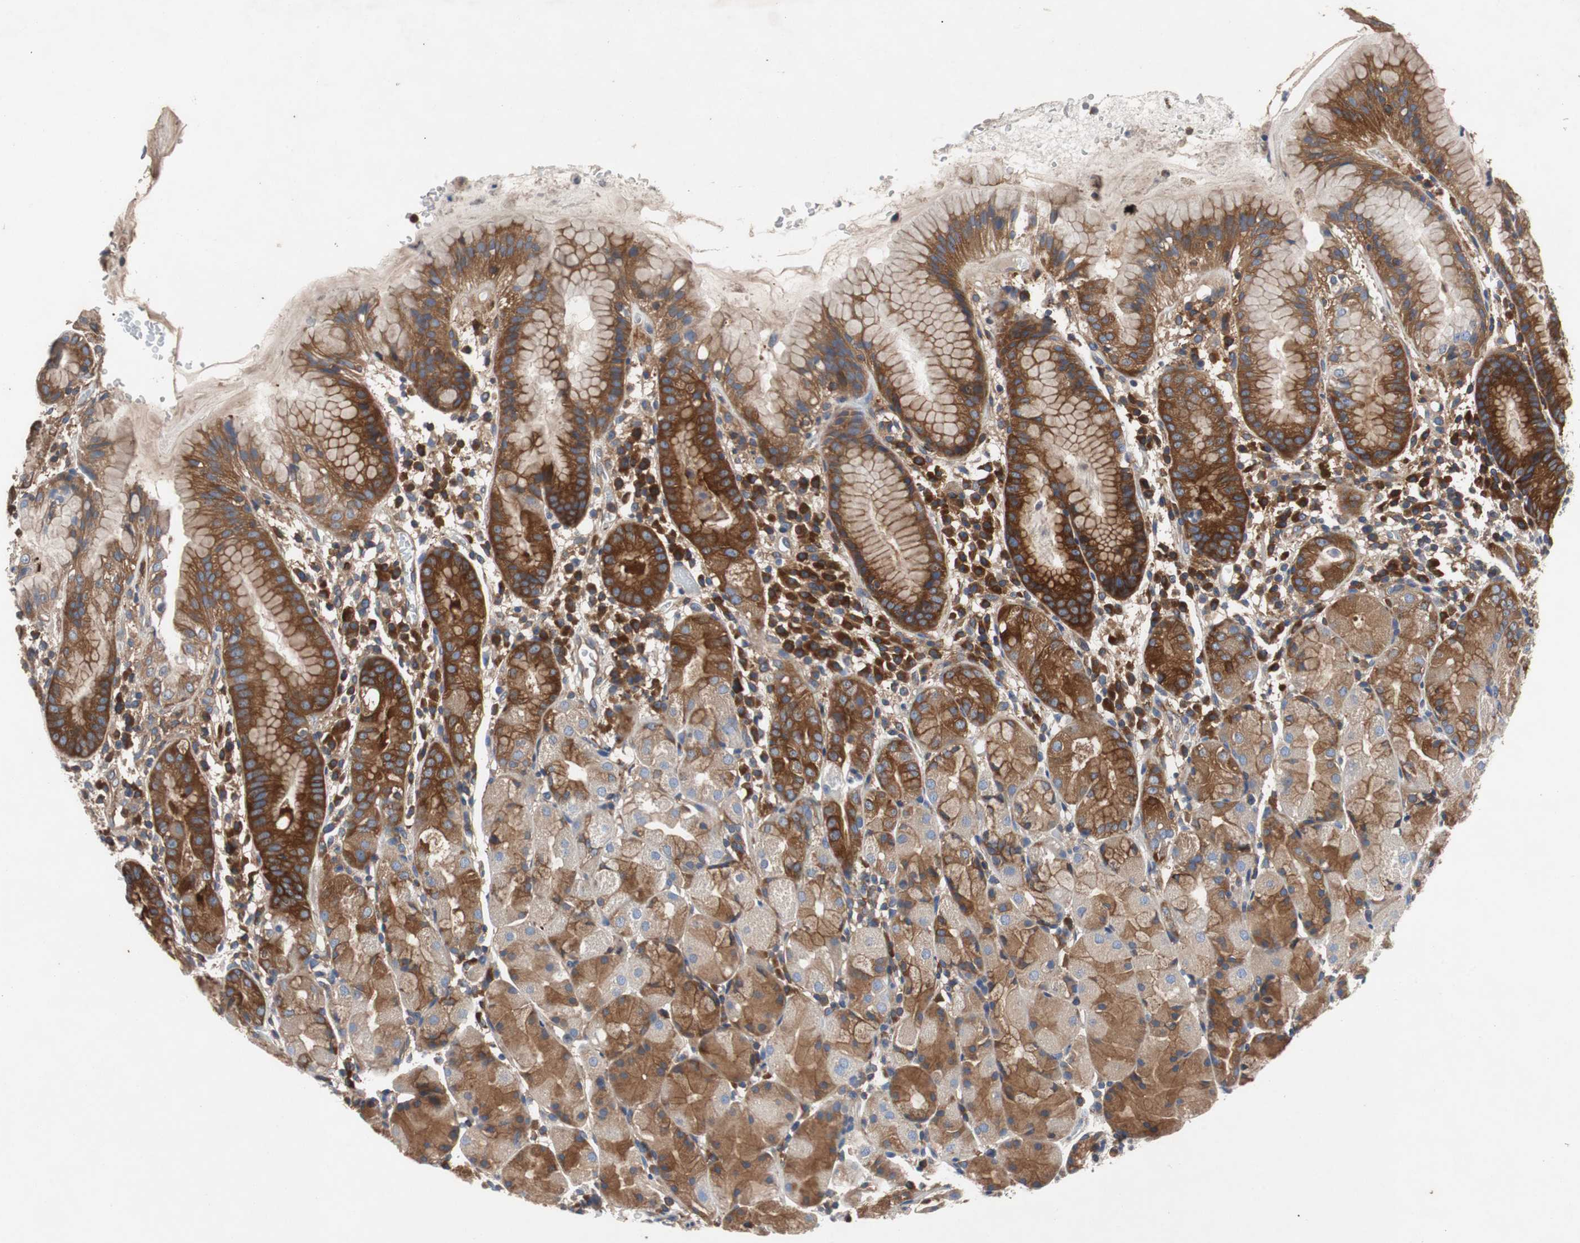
{"staining": {"intensity": "strong", "quantity": ">75%", "location": "cytoplasmic/membranous"}, "tissue": "stomach", "cell_type": "Glandular cells", "image_type": "normal", "snomed": [{"axis": "morphology", "description": "Normal tissue, NOS"}, {"axis": "topography", "description": "Stomach"}, {"axis": "topography", "description": "Stomach, lower"}], "caption": "A micrograph of human stomach stained for a protein displays strong cytoplasmic/membranous brown staining in glandular cells.", "gene": "GYS1", "patient": {"sex": "female", "age": 75}}